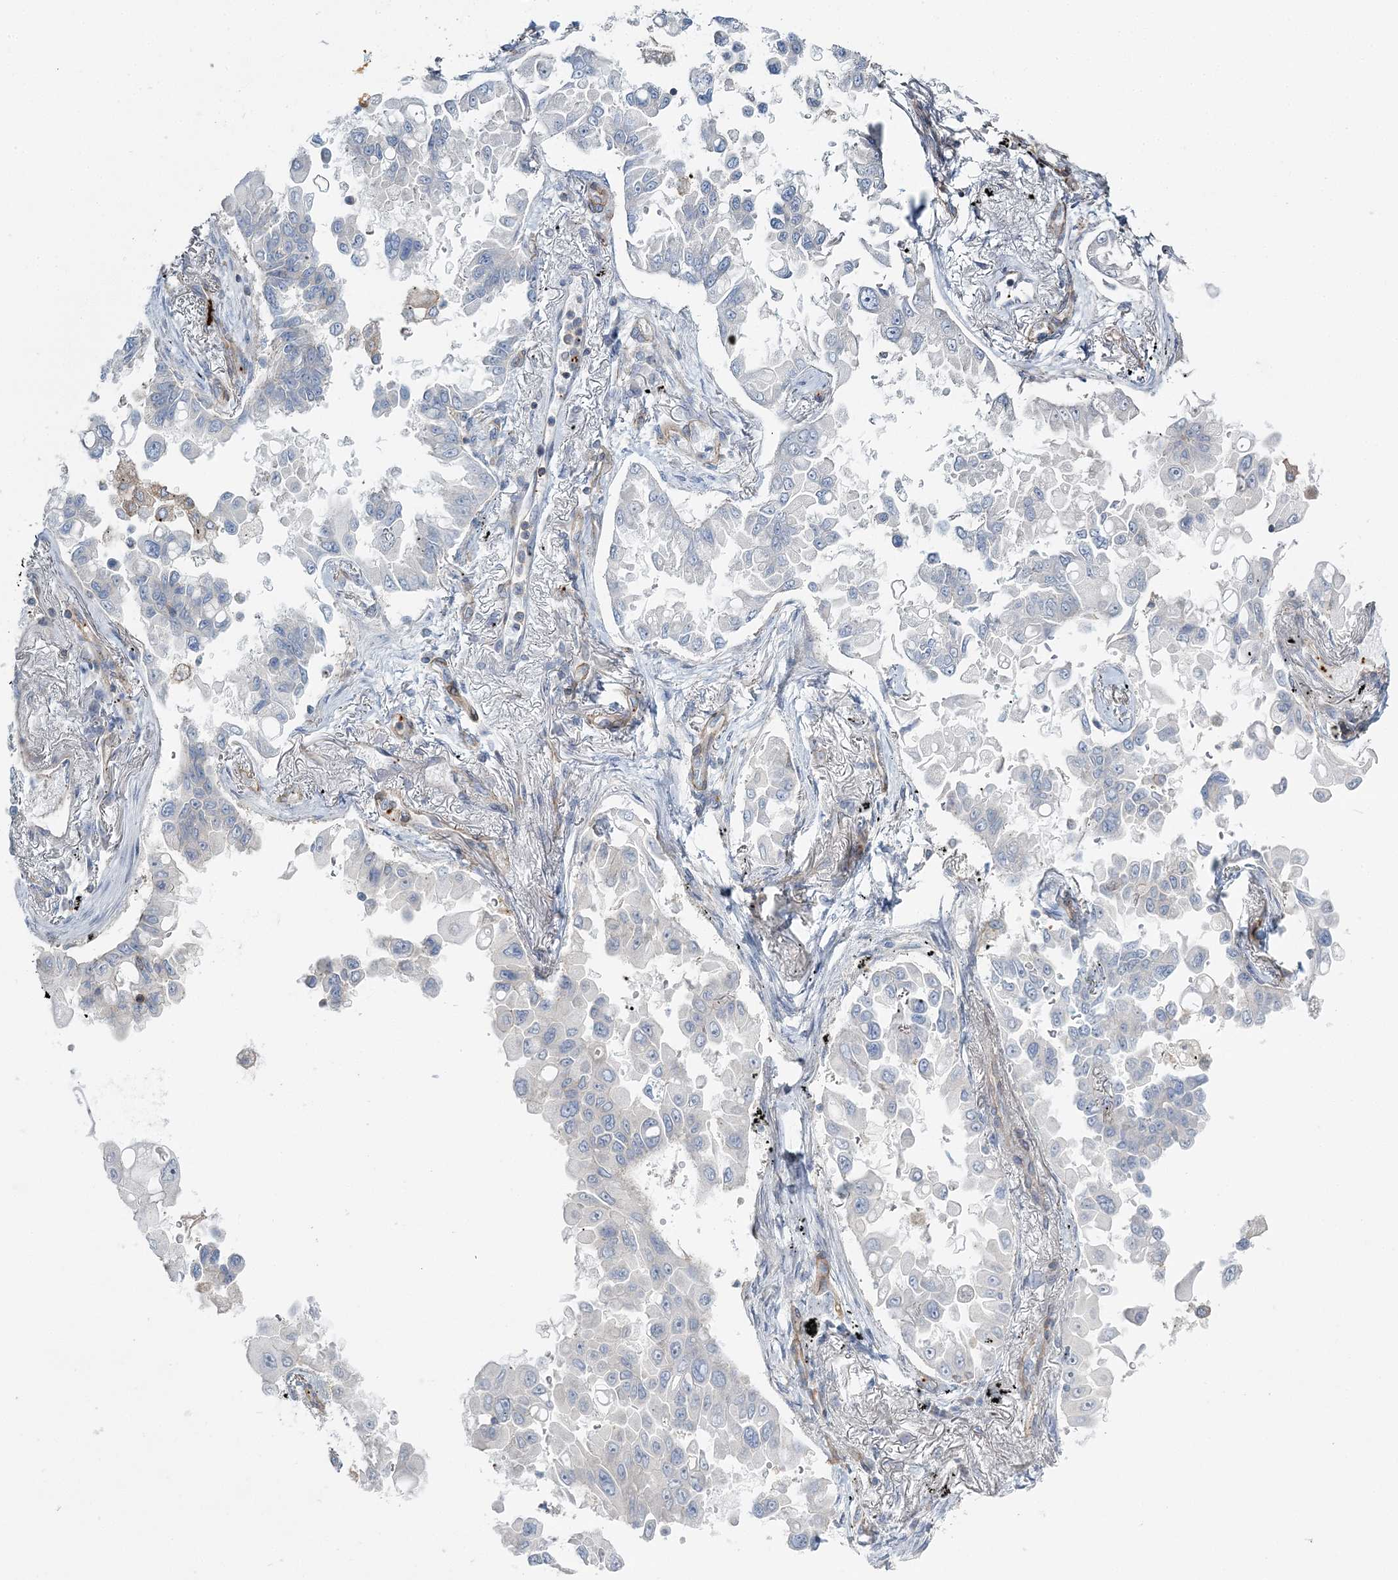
{"staining": {"intensity": "negative", "quantity": "none", "location": "none"}, "tissue": "lung cancer", "cell_type": "Tumor cells", "image_type": "cancer", "snomed": [{"axis": "morphology", "description": "Adenocarcinoma, NOS"}, {"axis": "topography", "description": "Lung"}], "caption": "Tumor cells show no significant positivity in lung adenocarcinoma.", "gene": "CUEDC2", "patient": {"sex": "female", "age": 67}}